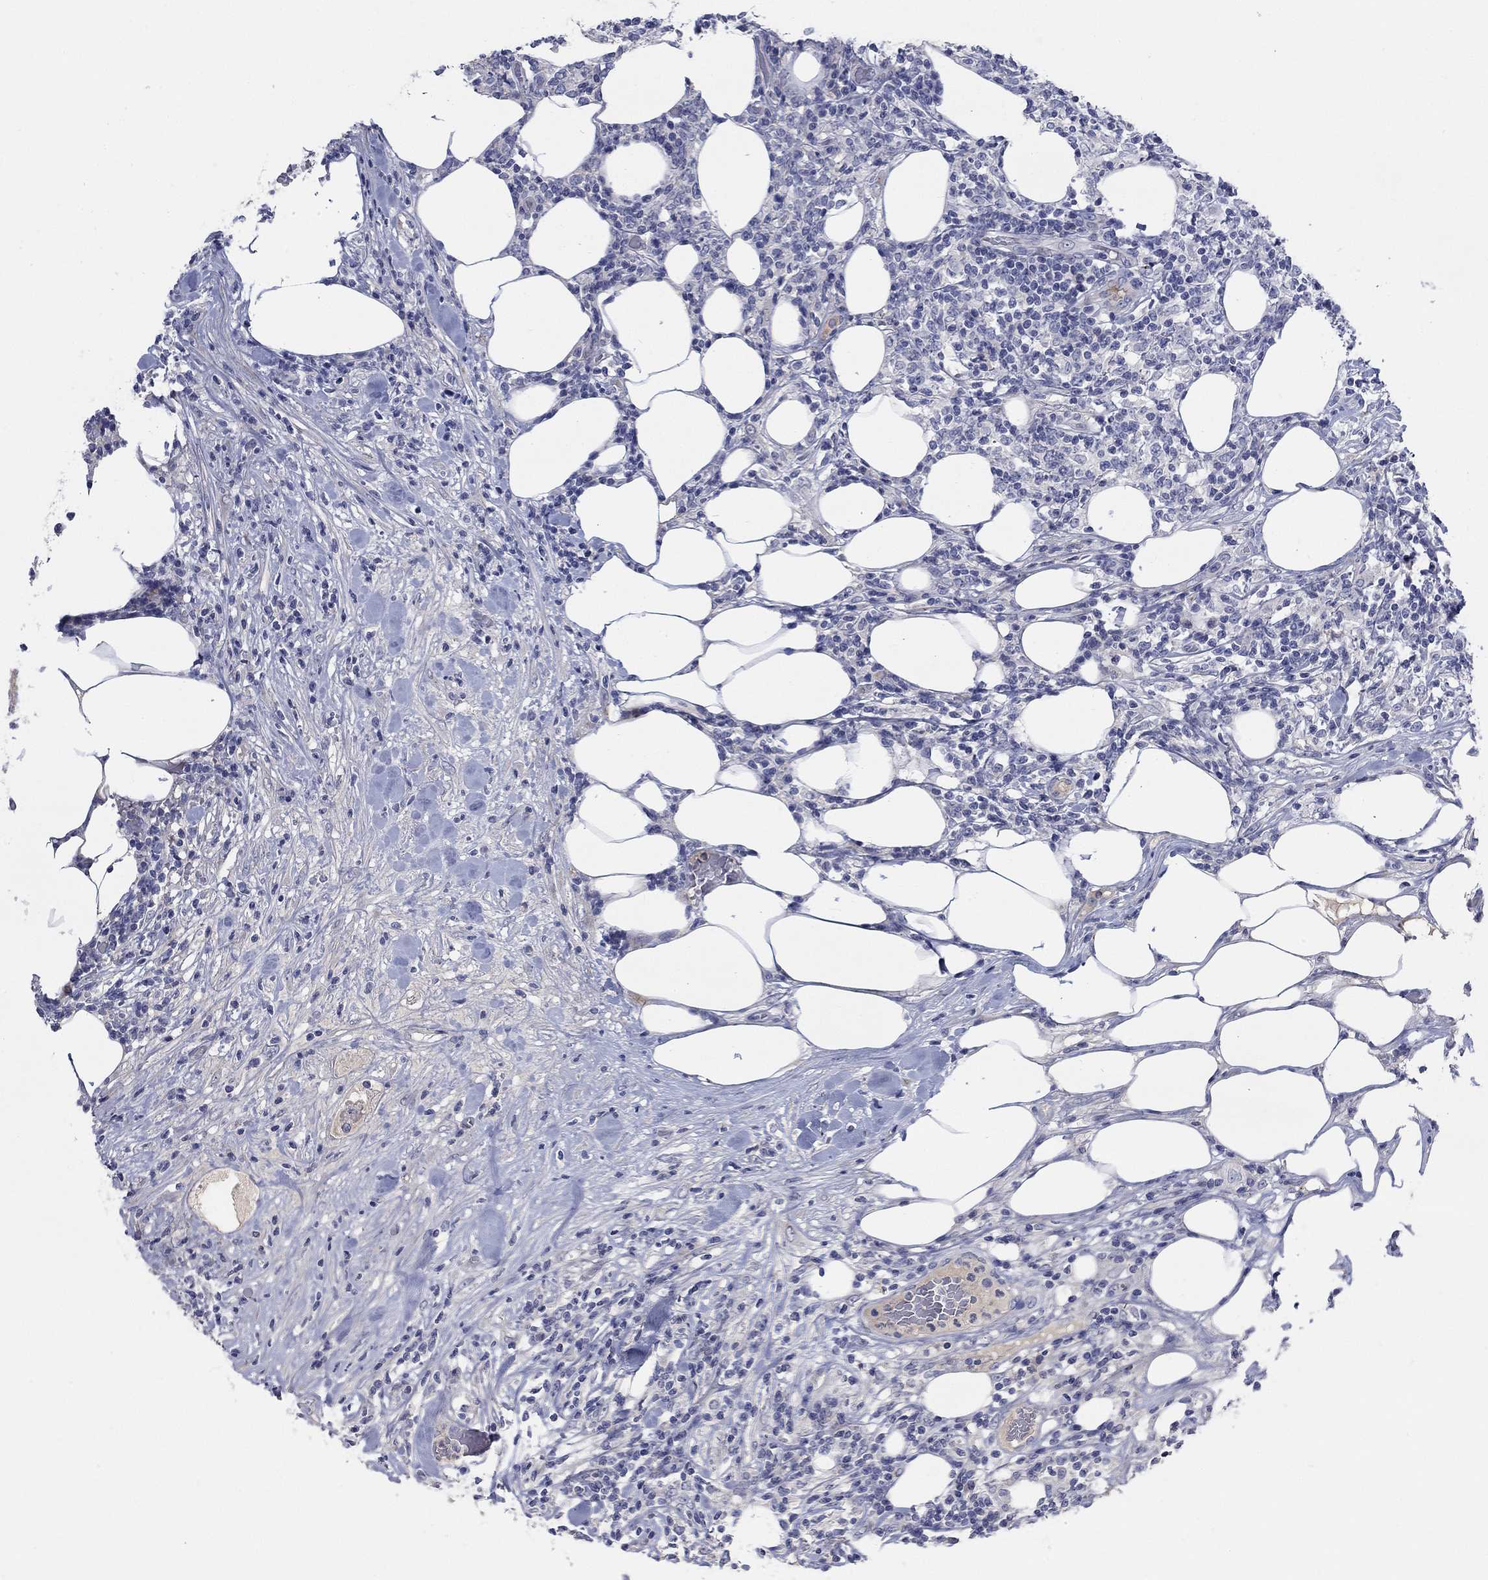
{"staining": {"intensity": "negative", "quantity": "none", "location": "none"}, "tissue": "lymphoma", "cell_type": "Tumor cells", "image_type": "cancer", "snomed": [{"axis": "morphology", "description": "Malignant lymphoma, non-Hodgkin's type, High grade"}, {"axis": "topography", "description": "Lymph node"}], "caption": "Lymphoma stained for a protein using IHC demonstrates no staining tumor cells.", "gene": "TMEM249", "patient": {"sex": "female", "age": 84}}